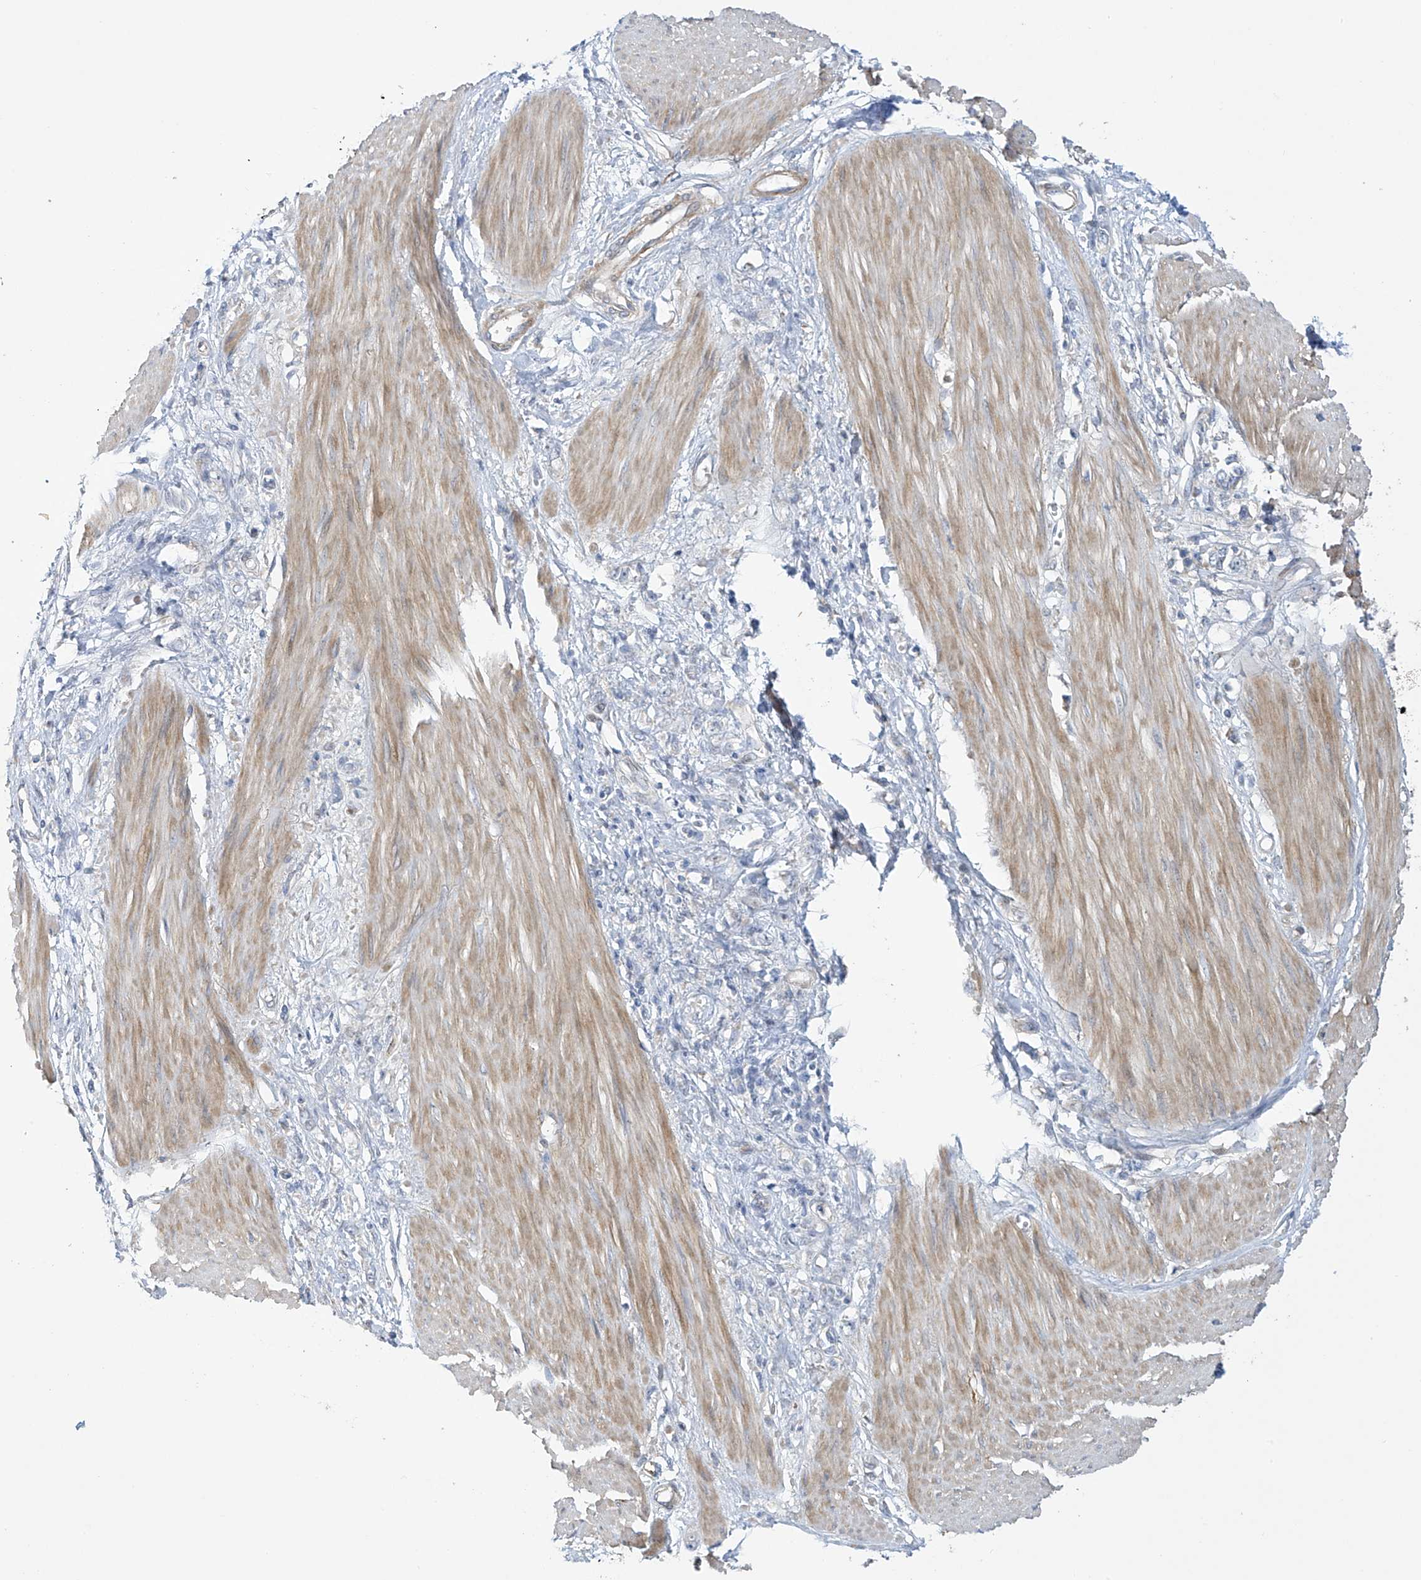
{"staining": {"intensity": "negative", "quantity": "none", "location": "none"}, "tissue": "stomach cancer", "cell_type": "Tumor cells", "image_type": "cancer", "snomed": [{"axis": "morphology", "description": "Adenocarcinoma, NOS"}, {"axis": "topography", "description": "Stomach"}], "caption": "A micrograph of adenocarcinoma (stomach) stained for a protein shows no brown staining in tumor cells.", "gene": "ZNF641", "patient": {"sex": "female", "age": 76}}